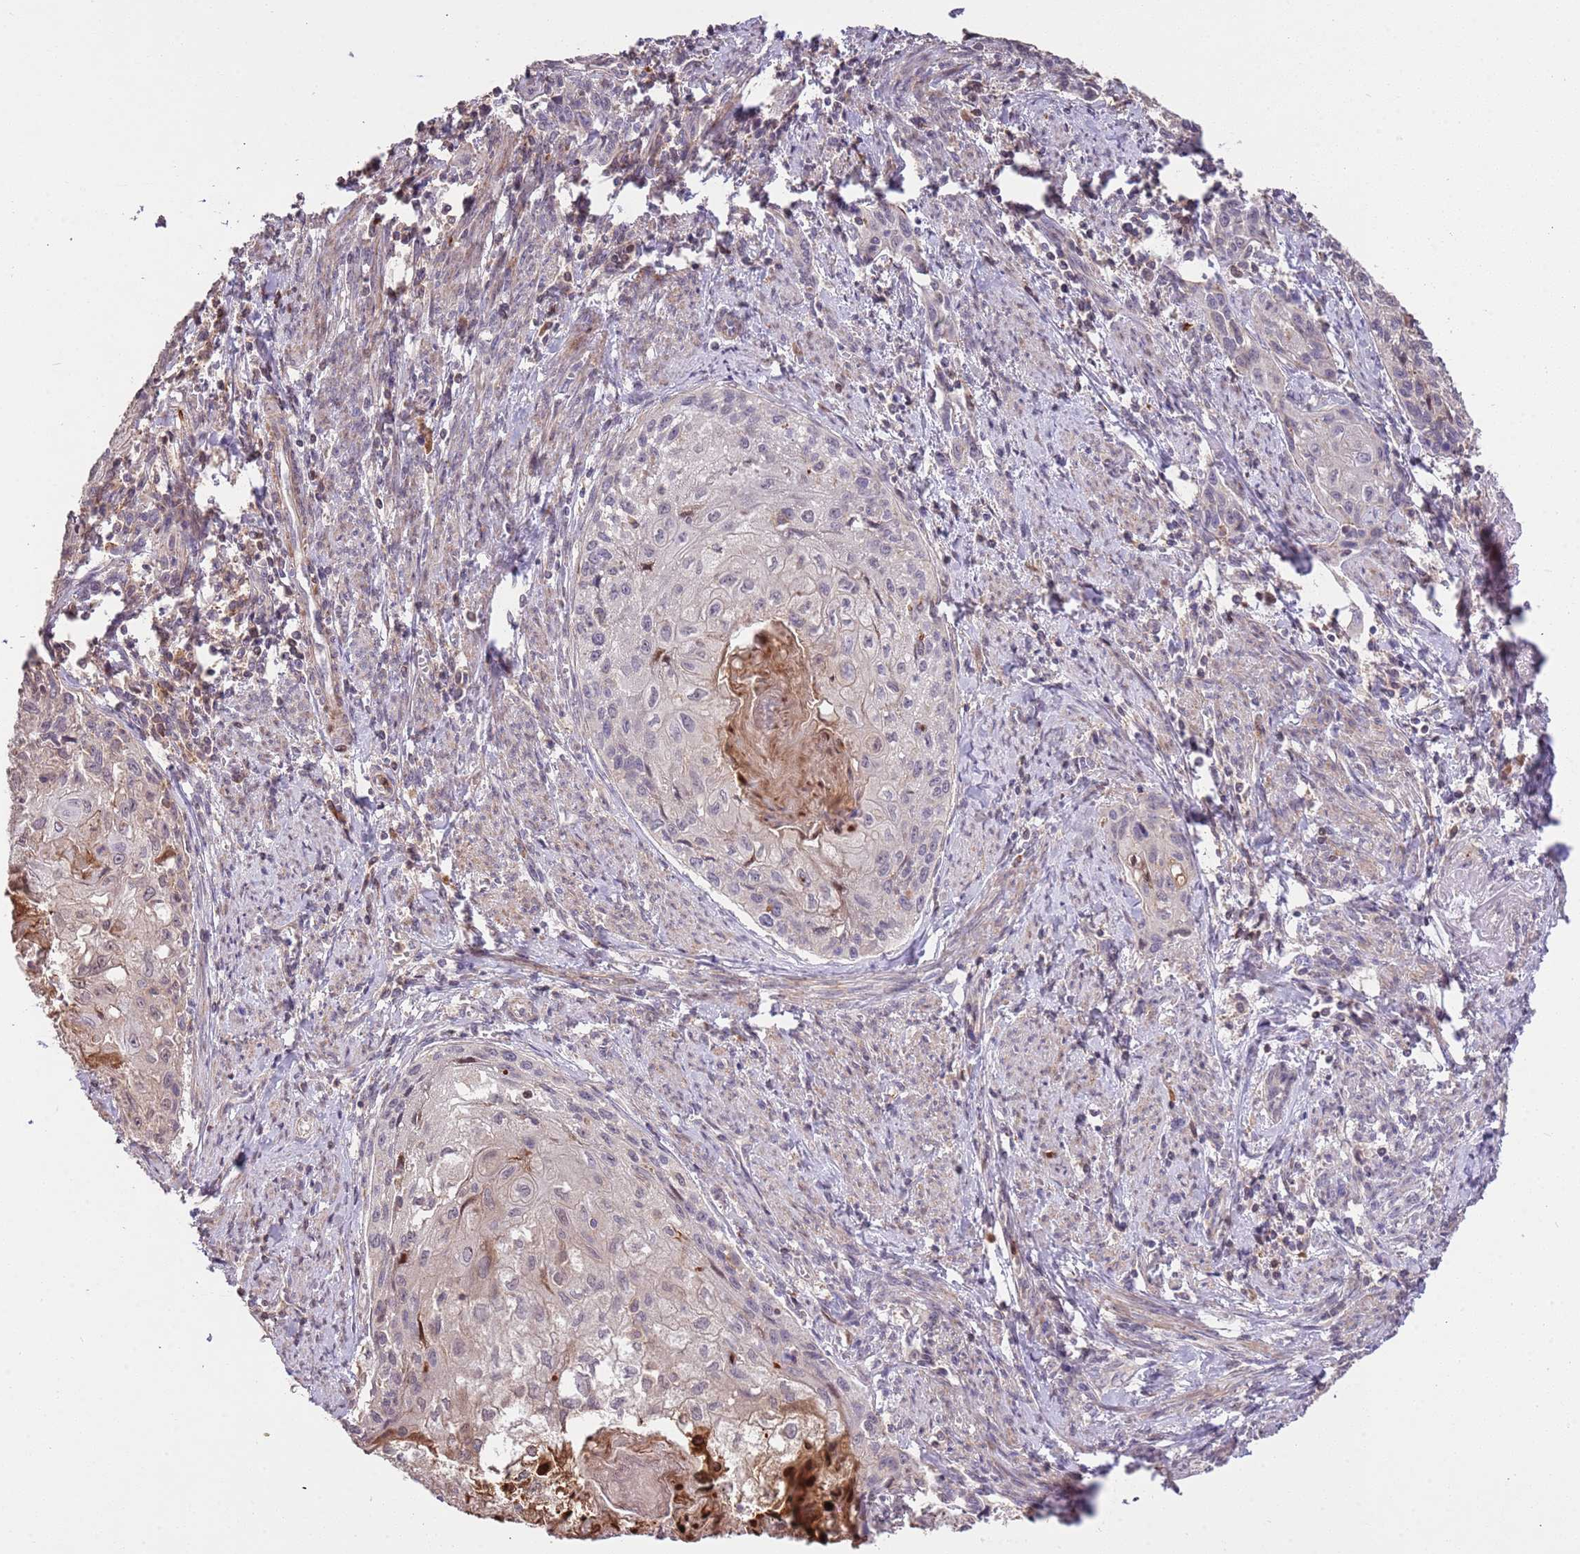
{"staining": {"intensity": "negative", "quantity": "none", "location": "none"}, "tissue": "cervical cancer", "cell_type": "Tumor cells", "image_type": "cancer", "snomed": [{"axis": "morphology", "description": "Squamous cell carcinoma, NOS"}, {"axis": "topography", "description": "Cervix"}], "caption": "Histopathology image shows no protein expression in tumor cells of cervical cancer tissue.", "gene": "SLC16A4", "patient": {"sex": "female", "age": 67}}